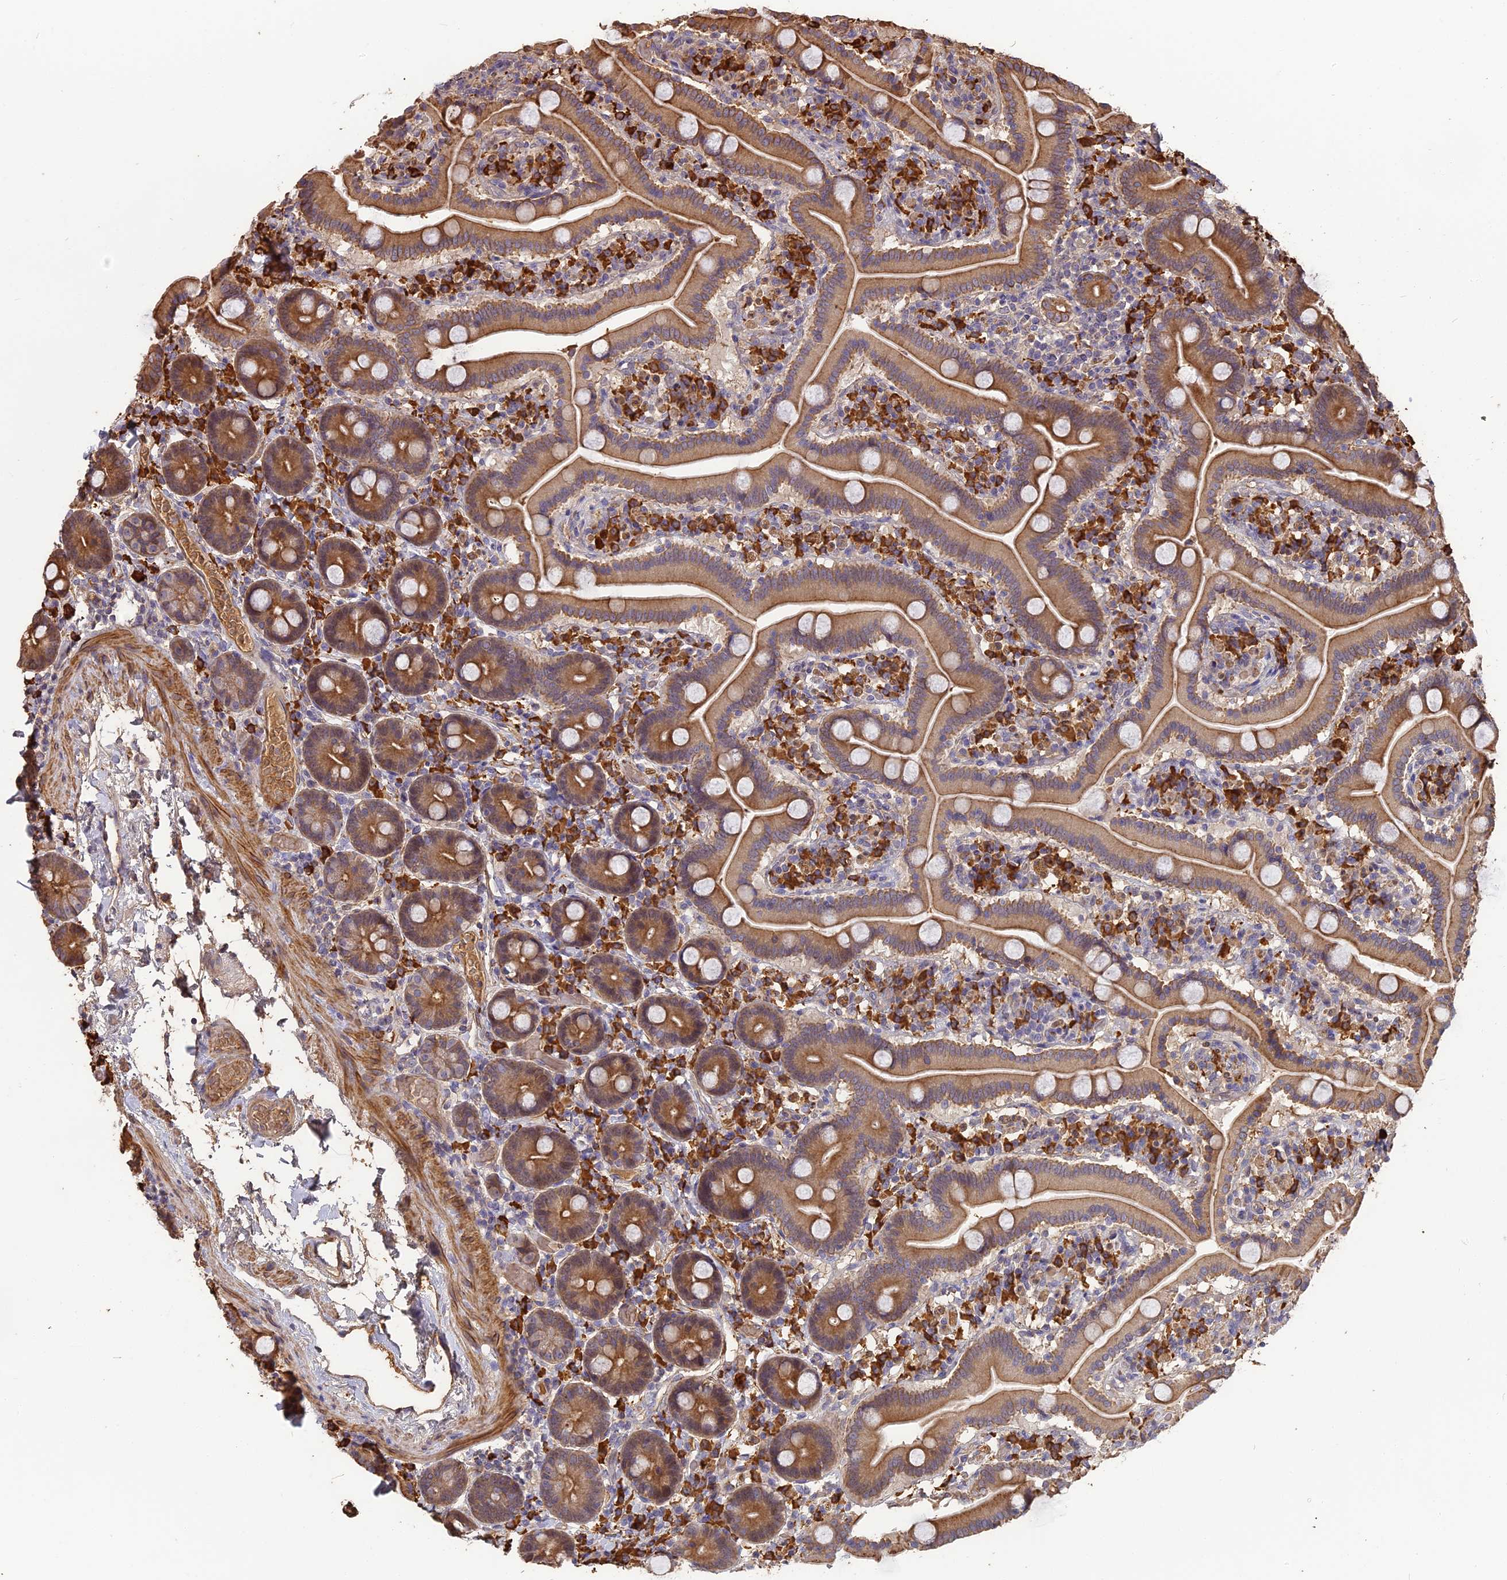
{"staining": {"intensity": "strong", "quantity": ">75%", "location": "cytoplasmic/membranous"}, "tissue": "duodenum", "cell_type": "Glandular cells", "image_type": "normal", "snomed": [{"axis": "morphology", "description": "Normal tissue, NOS"}, {"axis": "topography", "description": "Duodenum"}], "caption": "Immunohistochemistry image of normal duodenum: human duodenum stained using IHC displays high levels of strong protein expression localized specifically in the cytoplasmic/membranous of glandular cells, appearing as a cytoplasmic/membranous brown color.", "gene": "ERMAP", "patient": {"sex": "male", "age": 55}}